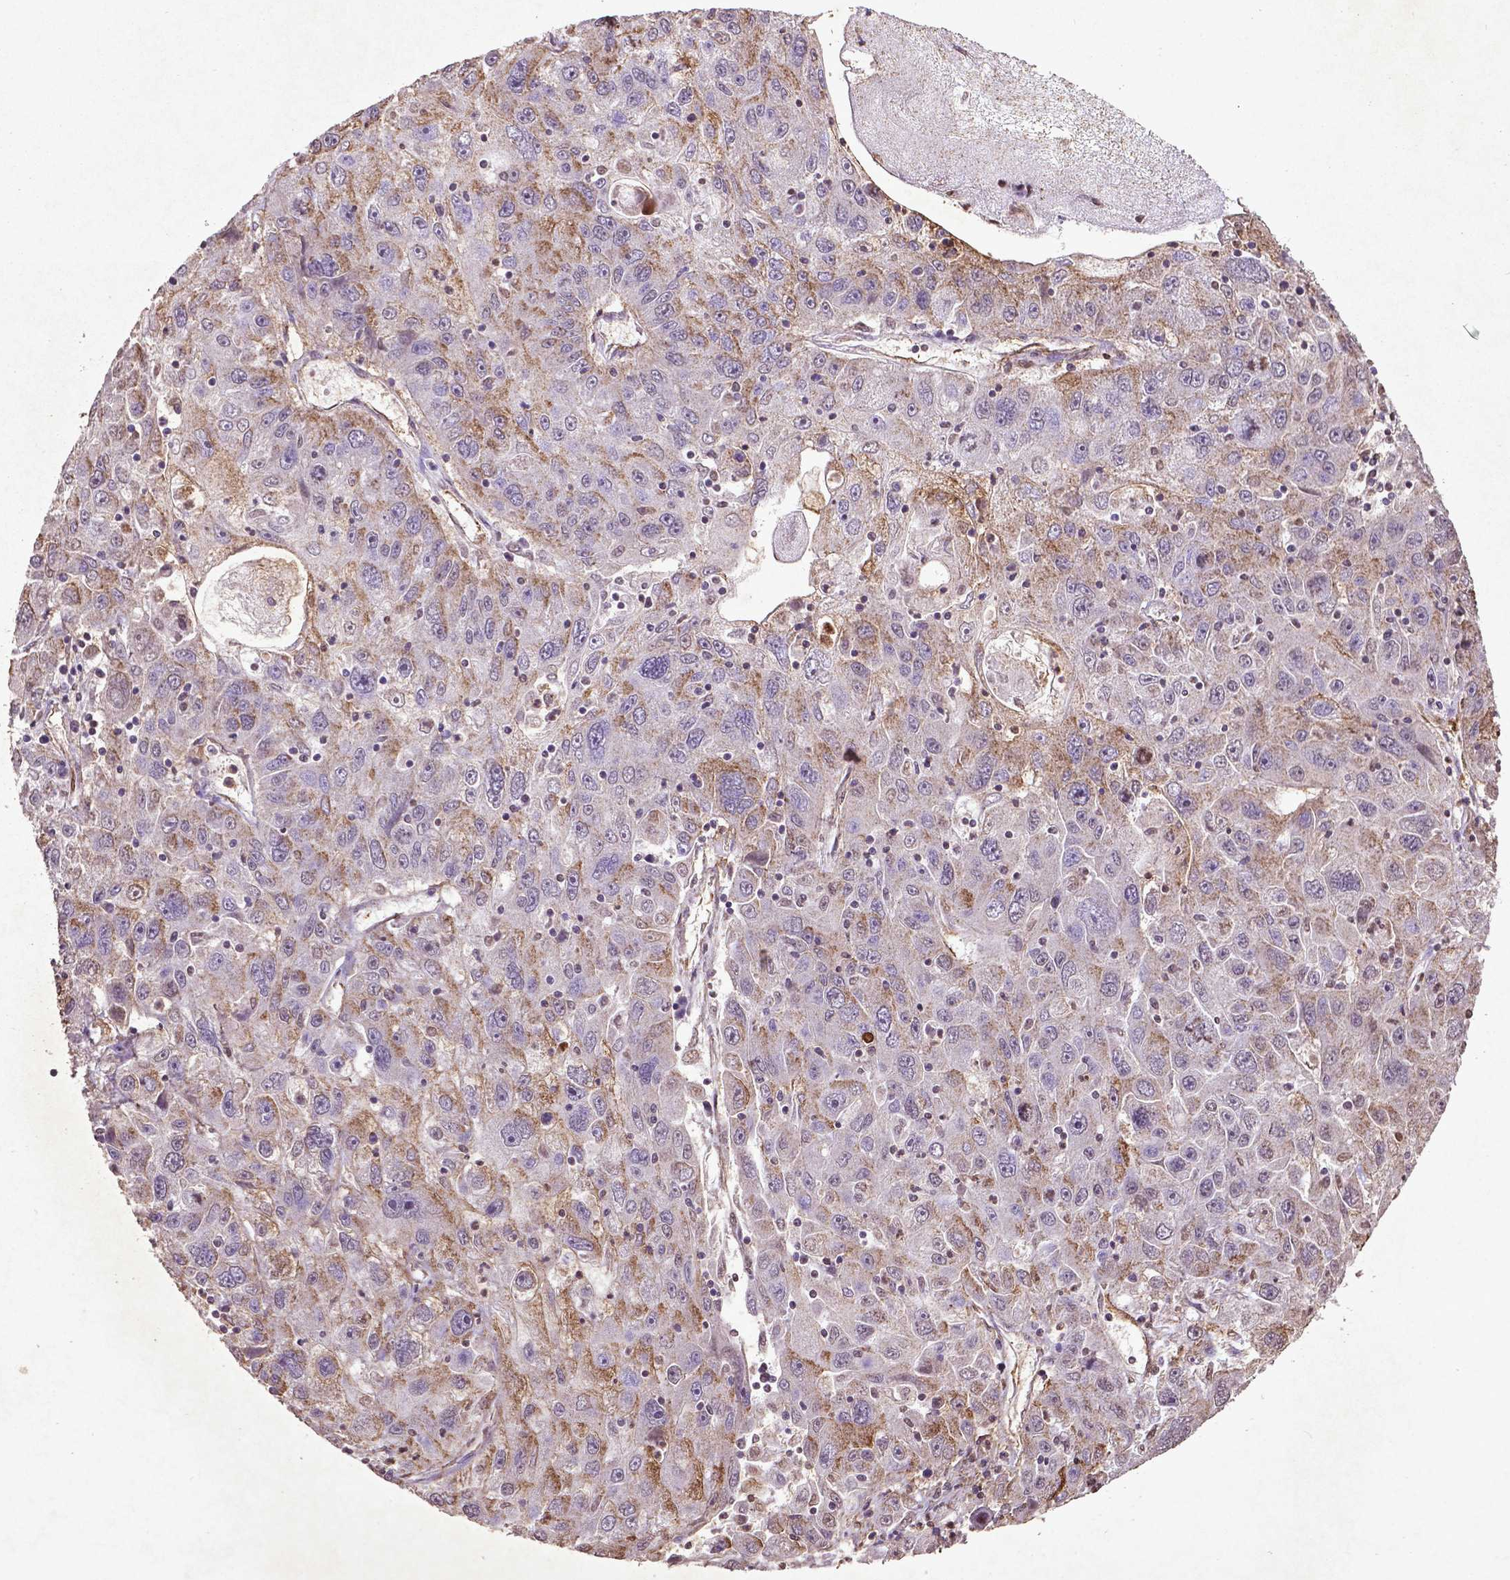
{"staining": {"intensity": "moderate", "quantity": "<25%", "location": "cytoplasmic/membranous"}, "tissue": "stomach cancer", "cell_type": "Tumor cells", "image_type": "cancer", "snomed": [{"axis": "morphology", "description": "Adenocarcinoma, NOS"}, {"axis": "topography", "description": "Stomach"}], "caption": "Human stomach adenocarcinoma stained for a protein (brown) displays moderate cytoplasmic/membranous positive staining in about <25% of tumor cells.", "gene": "MTOR", "patient": {"sex": "male", "age": 56}}